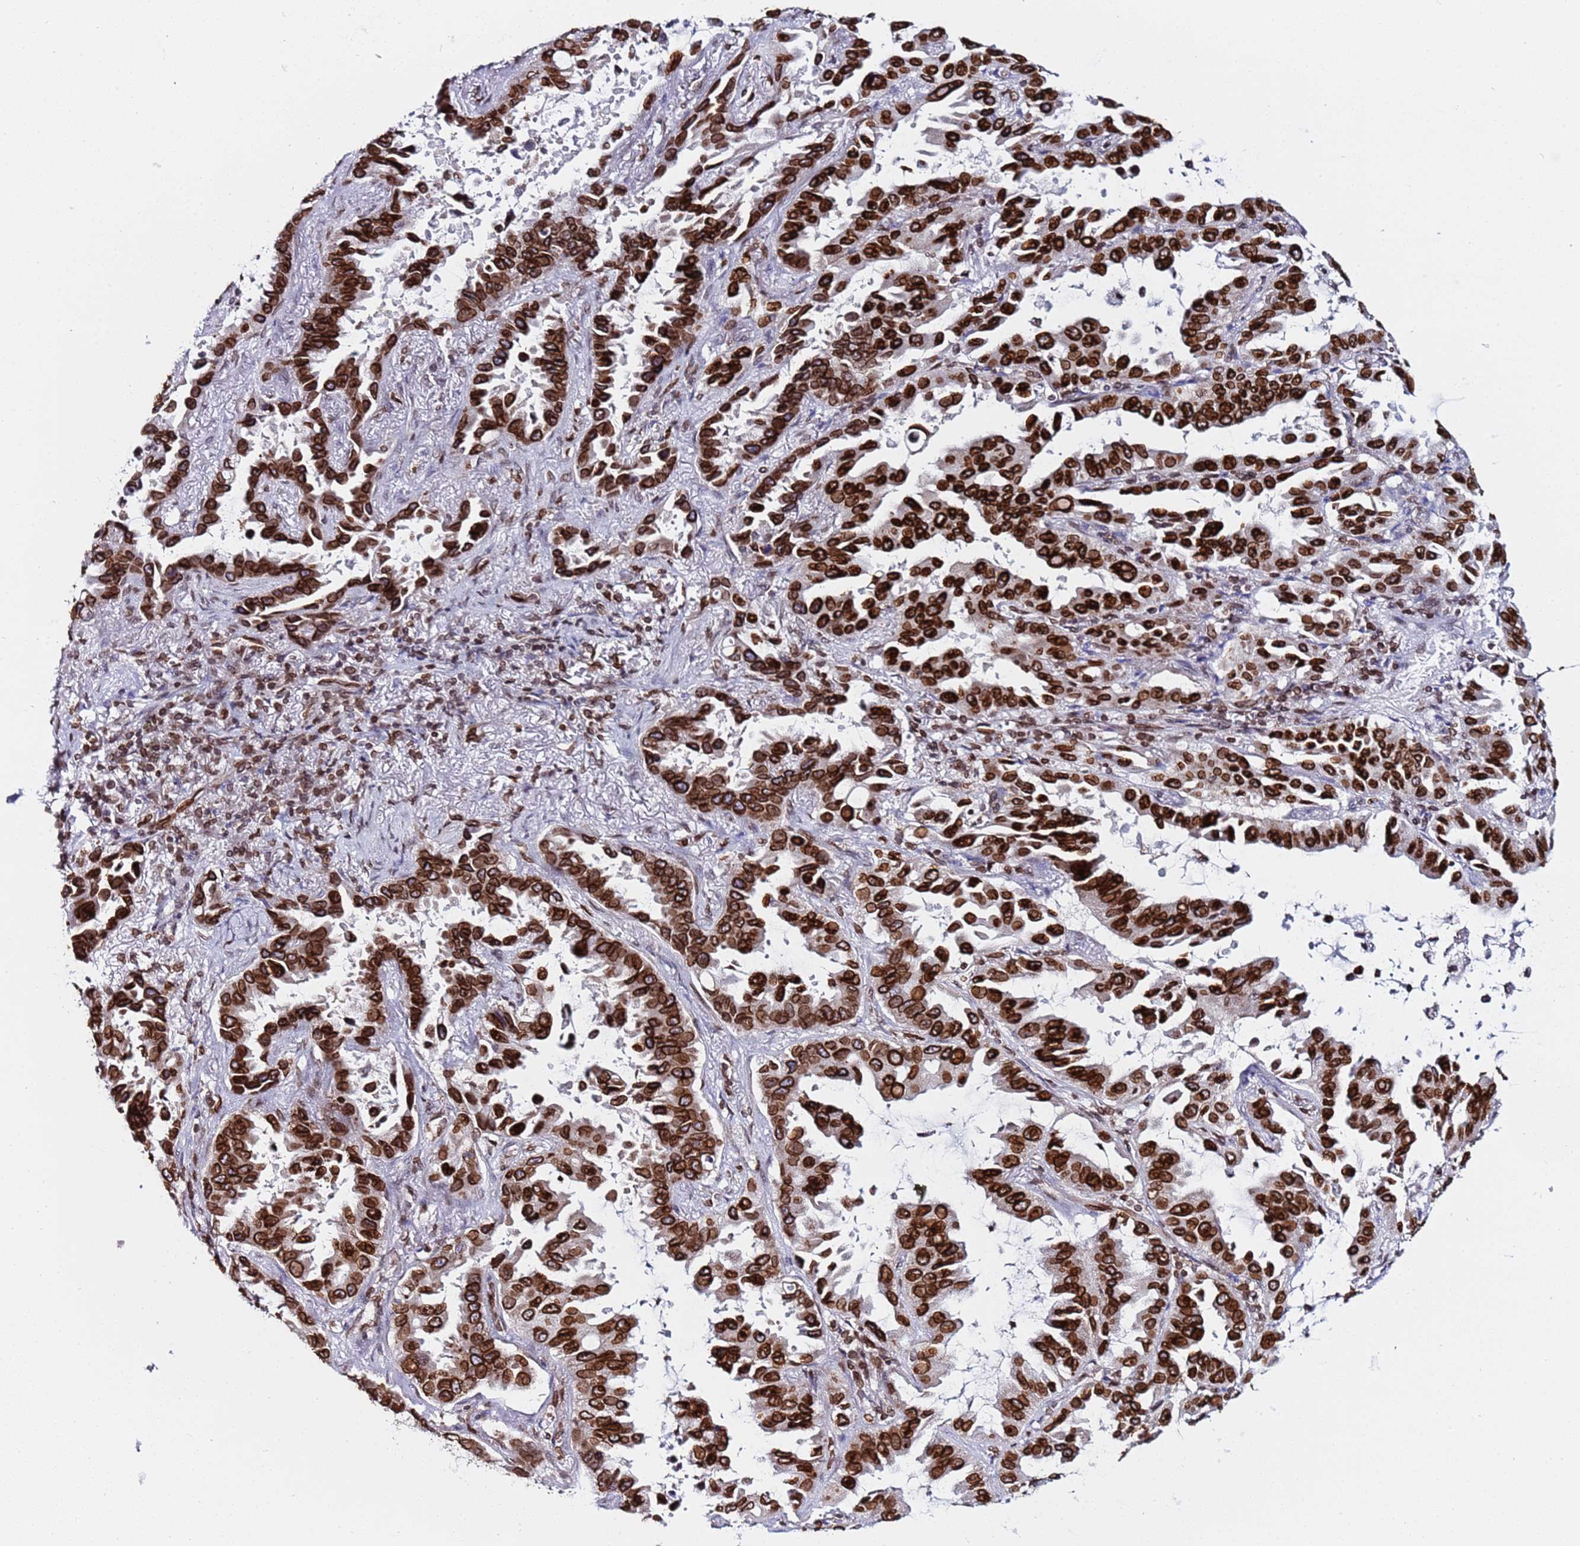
{"staining": {"intensity": "strong", "quantity": ">75%", "location": "cytoplasmic/membranous,nuclear"}, "tissue": "lung cancer", "cell_type": "Tumor cells", "image_type": "cancer", "snomed": [{"axis": "morphology", "description": "Adenocarcinoma, NOS"}, {"axis": "topography", "description": "Lung"}], "caption": "DAB (3,3'-diaminobenzidine) immunohistochemical staining of adenocarcinoma (lung) displays strong cytoplasmic/membranous and nuclear protein positivity in approximately >75% of tumor cells. The staining was performed using DAB to visualize the protein expression in brown, while the nuclei were stained in blue with hematoxylin (Magnification: 20x).", "gene": "TOR1AIP1", "patient": {"sex": "male", "age": 64}}